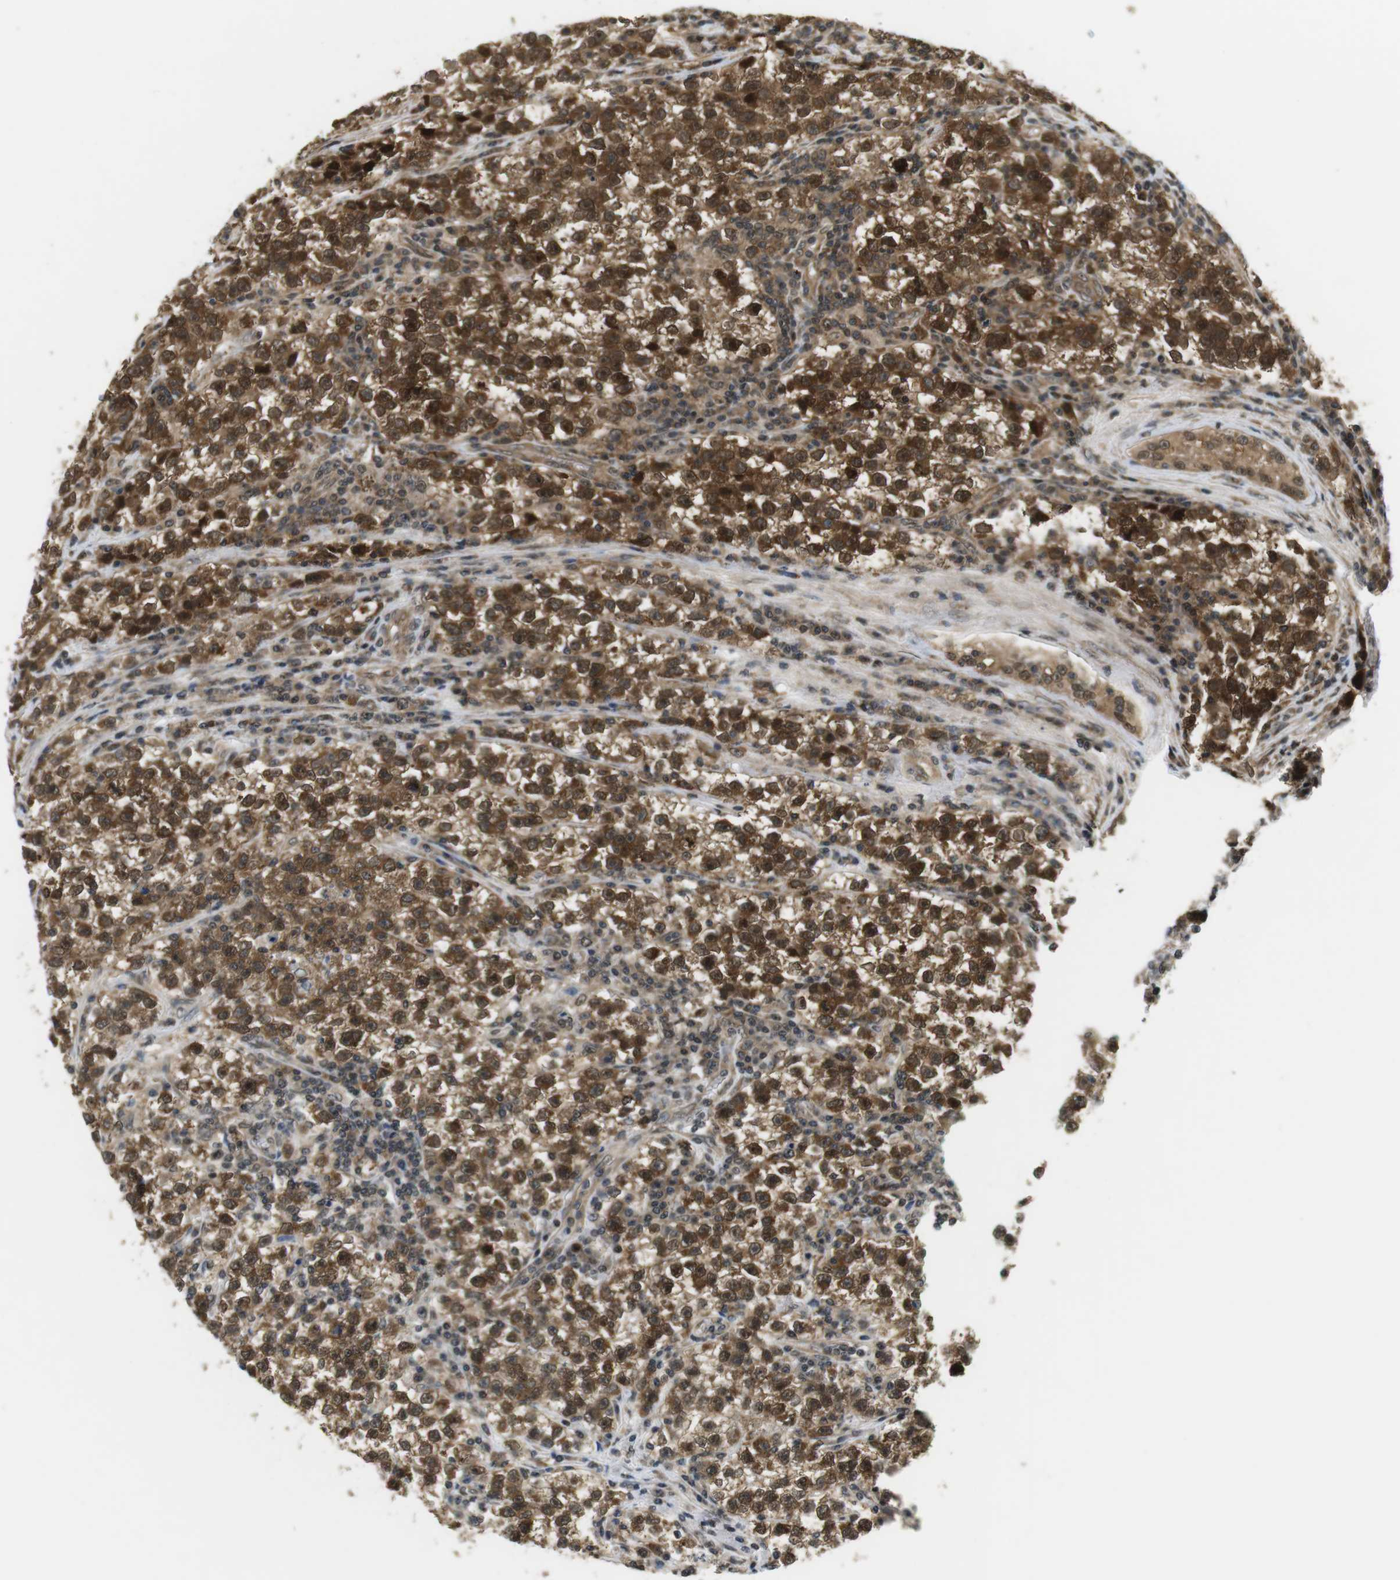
{"staining": {"intensity": "strong", "quantity": ">75%", "location": "cytoplasmic/membranous,nuclear"}, "tissue": "testis cancer", "cell_type": "Tumor cells", "image_type": "cancer", "snomed": [{"axis": "morphology", "description": "Seminoma, NOS"}, {"axis": "topography", "description": "Testis"}], "caption": "Immunohistochemical staining of human testis cancer (seminoma) exhibits high levels of strong cytoplasmic/membranous and nuclear protein staining in approximately >75% of tumor cells.", "gene": "CSNK2B", "patient": {"sex": "male", "age": 22}}